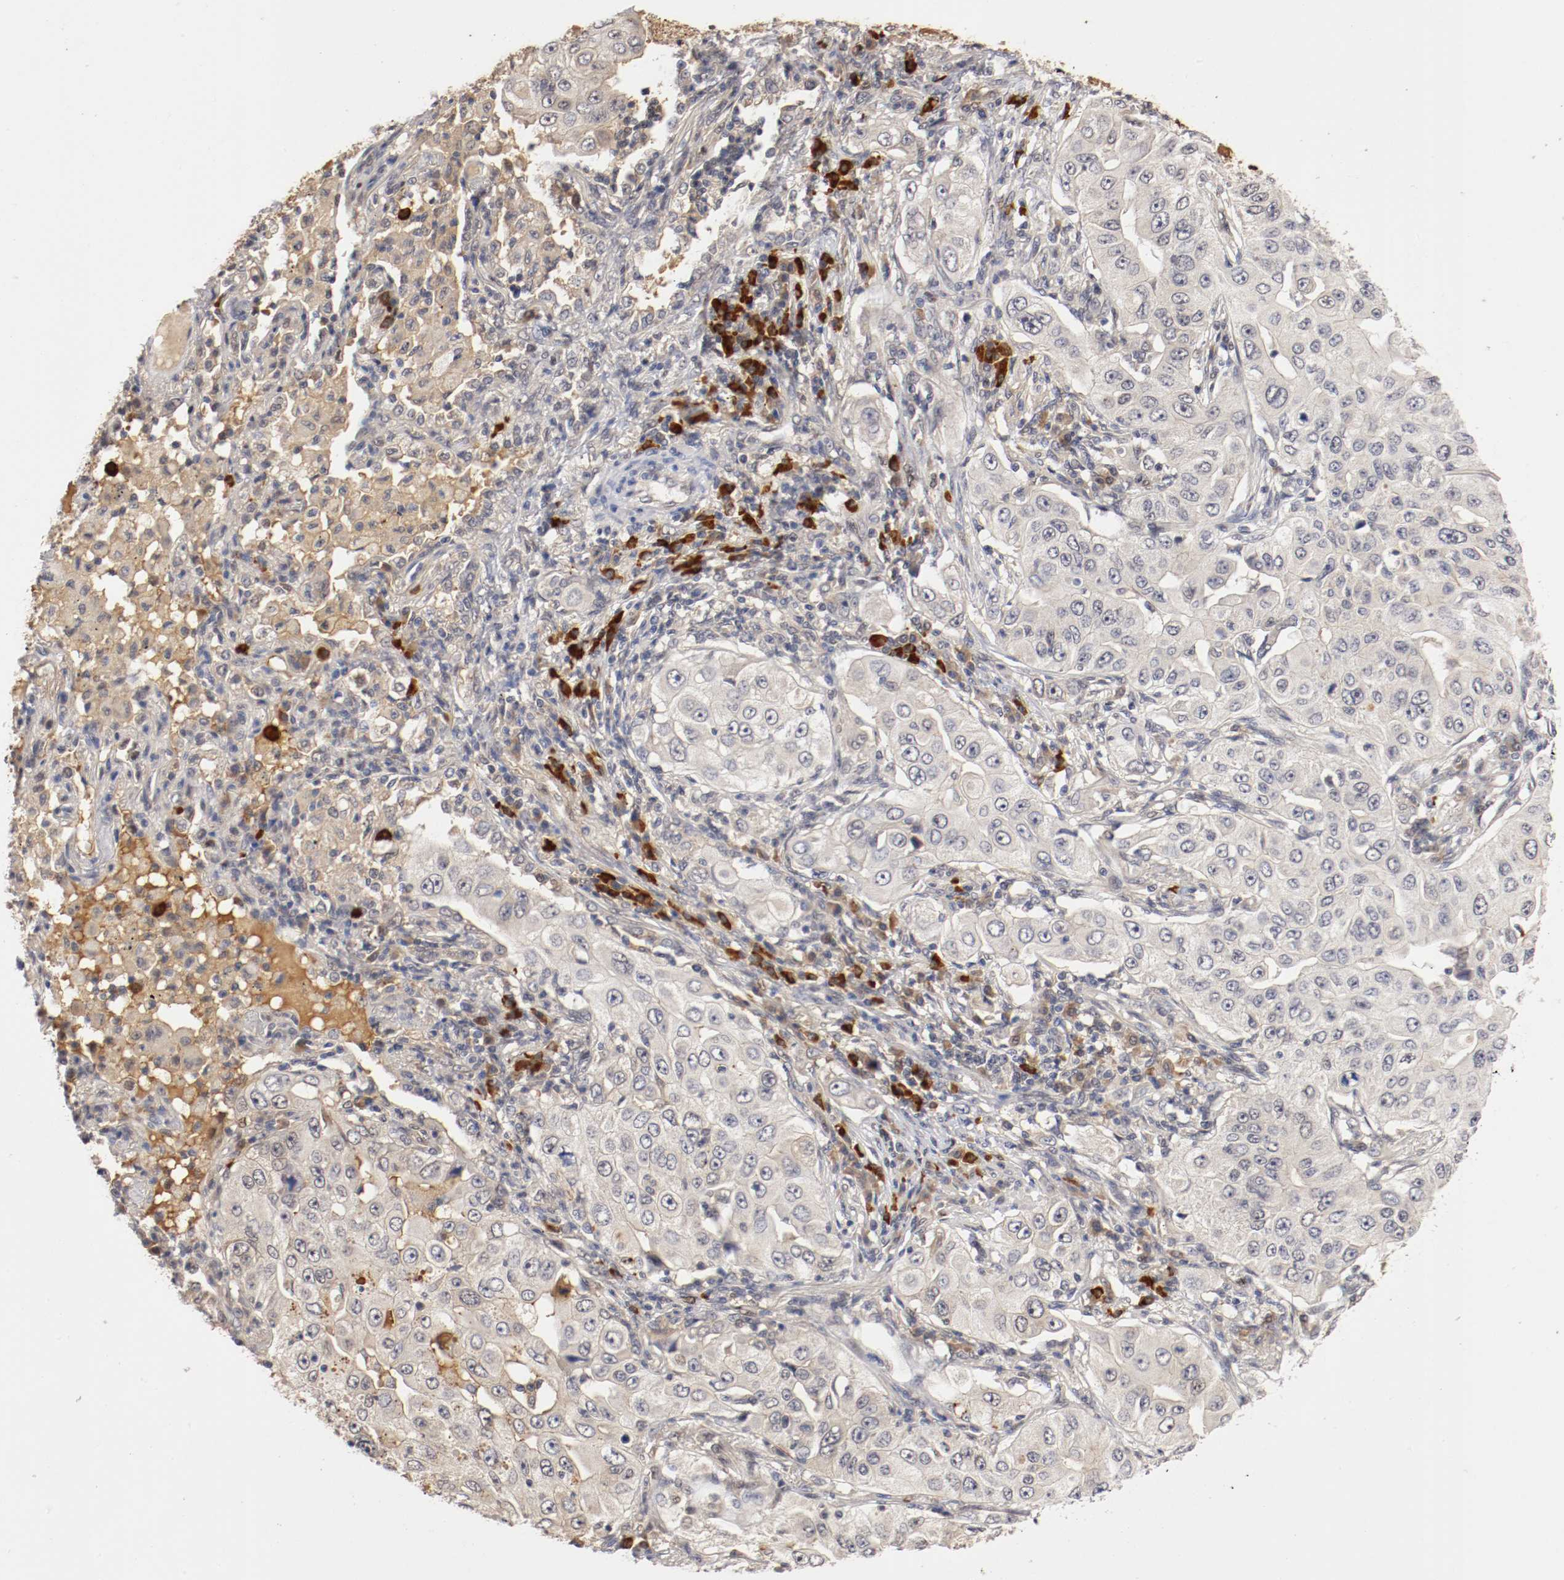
{"staining": {"intensity": "weak", "quantity": "<25%", "location": "cytoplasmic/membranous"}, "tissue": "lung cancer", "cell_type": "Tumor cells", "image_type": "cancer", "snomed": [{"axis": "morphology", "description": "Adenocarcinoma, NOS"}, {"axis": "topography", "description": "Lung"}], "caption": "A high-resolution histopathology image shows immunohistochemistry (IHC) staining of lung cancer, which exhibits no significant staining in tumor cells.", "gene": "DNMT3B", "patient": {"sex": "male", "age": 84}}